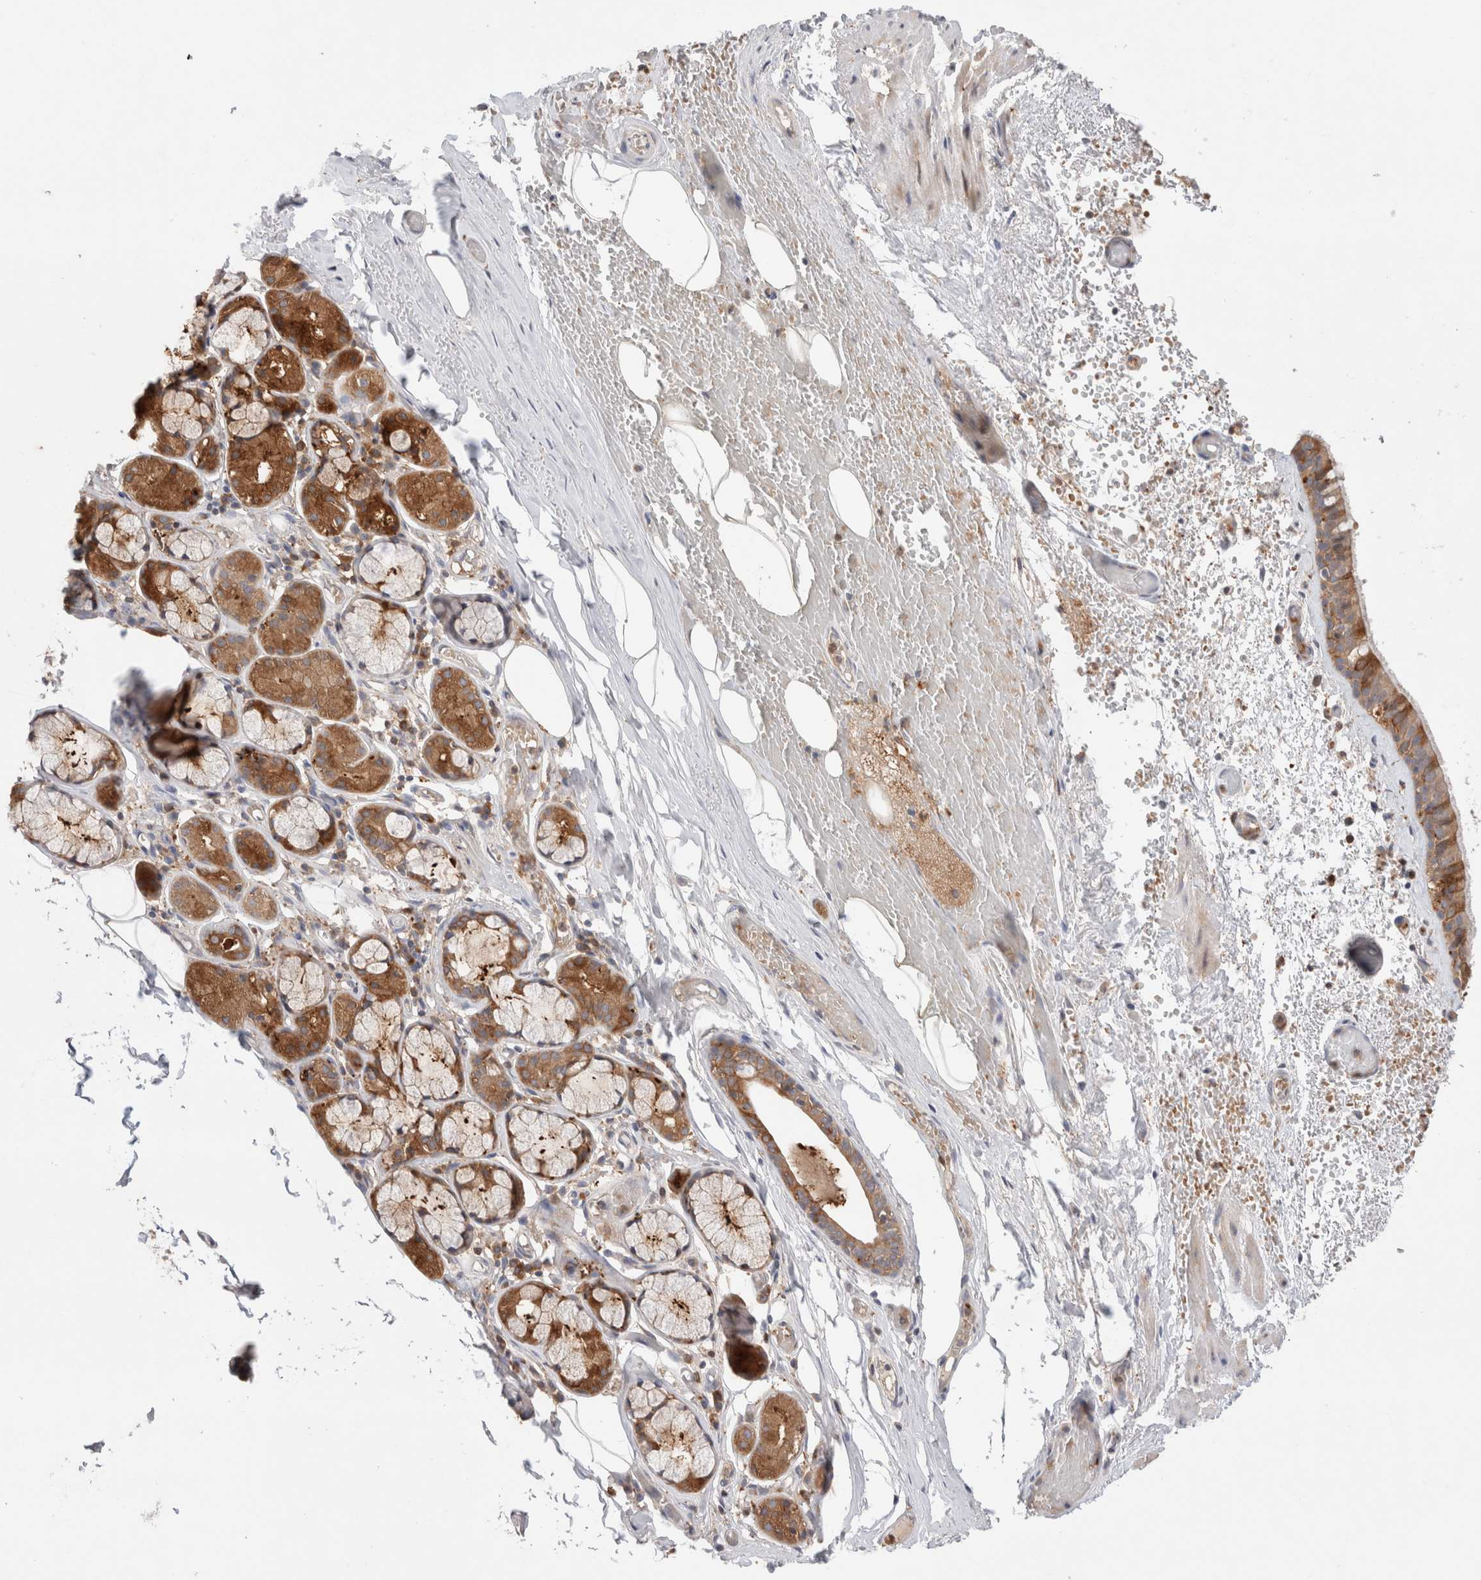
{"staining": {"intensity": "moderate", "quantity": ">75%", "location": "cytoplasmic/membranous"}, "tissue": "bronchus", "cell_type": "Respiratory epithelial cells", "image_type": "normal", "snomed": [{"axis": "morphology", "description": "Normal tissue, NOS"}, {"axis": "topography", "description": "Bronchus"}, {"axis": "topography", "description": "Lung"}], "caption": "An immunohistochemistry micrograph of normal tissue is shown. Protein staining in brown highlights moderate cytoplasmic/membranous positivity in bronchus within respiratory epithelial cells. (DAB (3,3'-diaminobenzidine) = brown stain, brightfield microscopy at high magnification).", "gene": "KLHL14", "patient": {"sex": "male", "age": 56}}